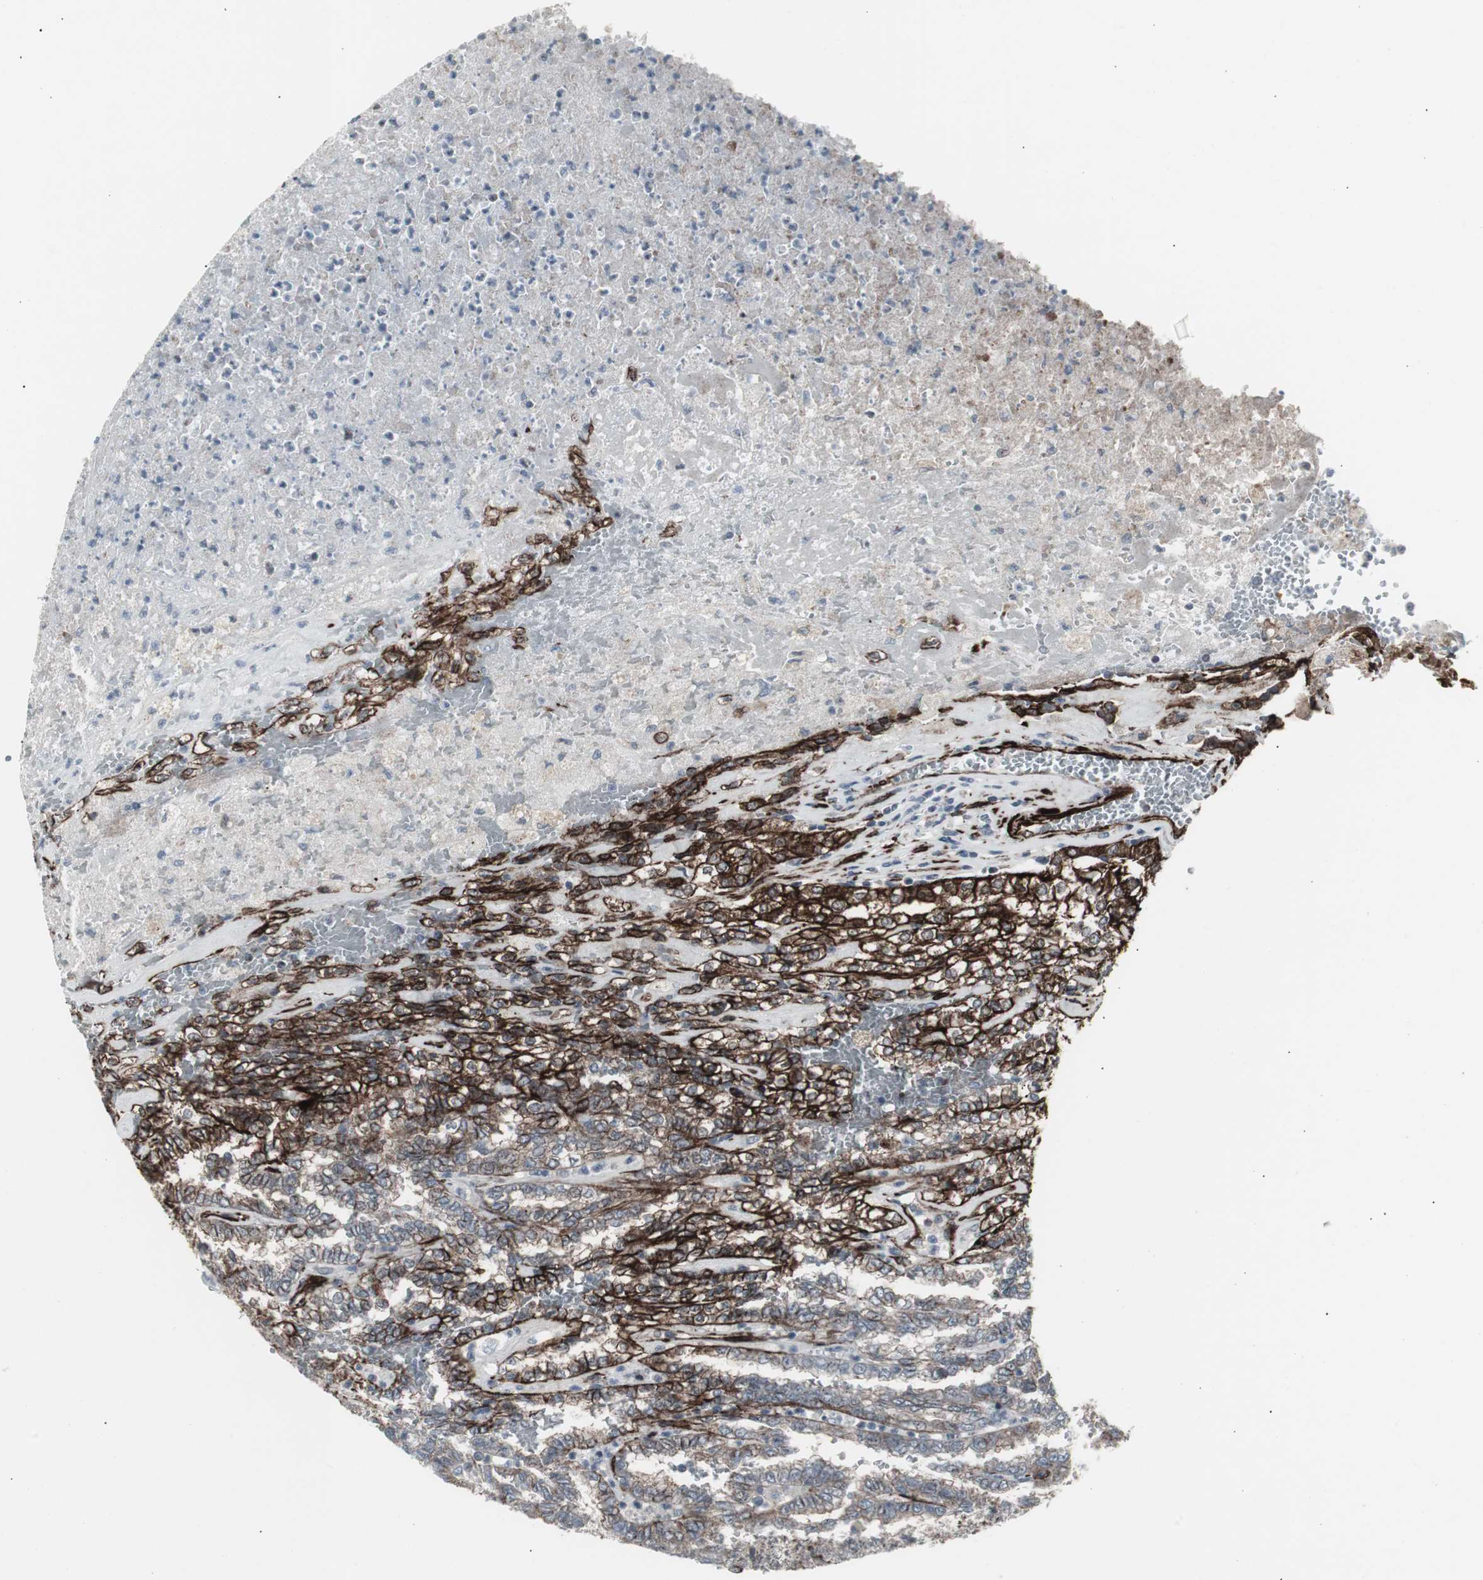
{"staining": {"intensity": "strong", "quantity": "<25%", "location": "cytoplasmic/membranous"}, "tissue": "renal cancer", "cell_type": "Tumor cells", "image_type": "cancer", "snomed": [{"axis": "morphology", "description": "Inflammation, NOS"}, {"axis": "morphology", "description": "Adenocarcinoma, NOS"}, {"axis": "topography", "description": "Kidney"}], "caption": "Renal adenocarcinoma stained for a protein displays strong cytoplasmic/membranous positivity in tumor cells. Immunohistochemistry stains the protein in brown and the nuclei are stained blue.", "gene": "PDGFA", "patient": {"sex": "male", "age": 68}}